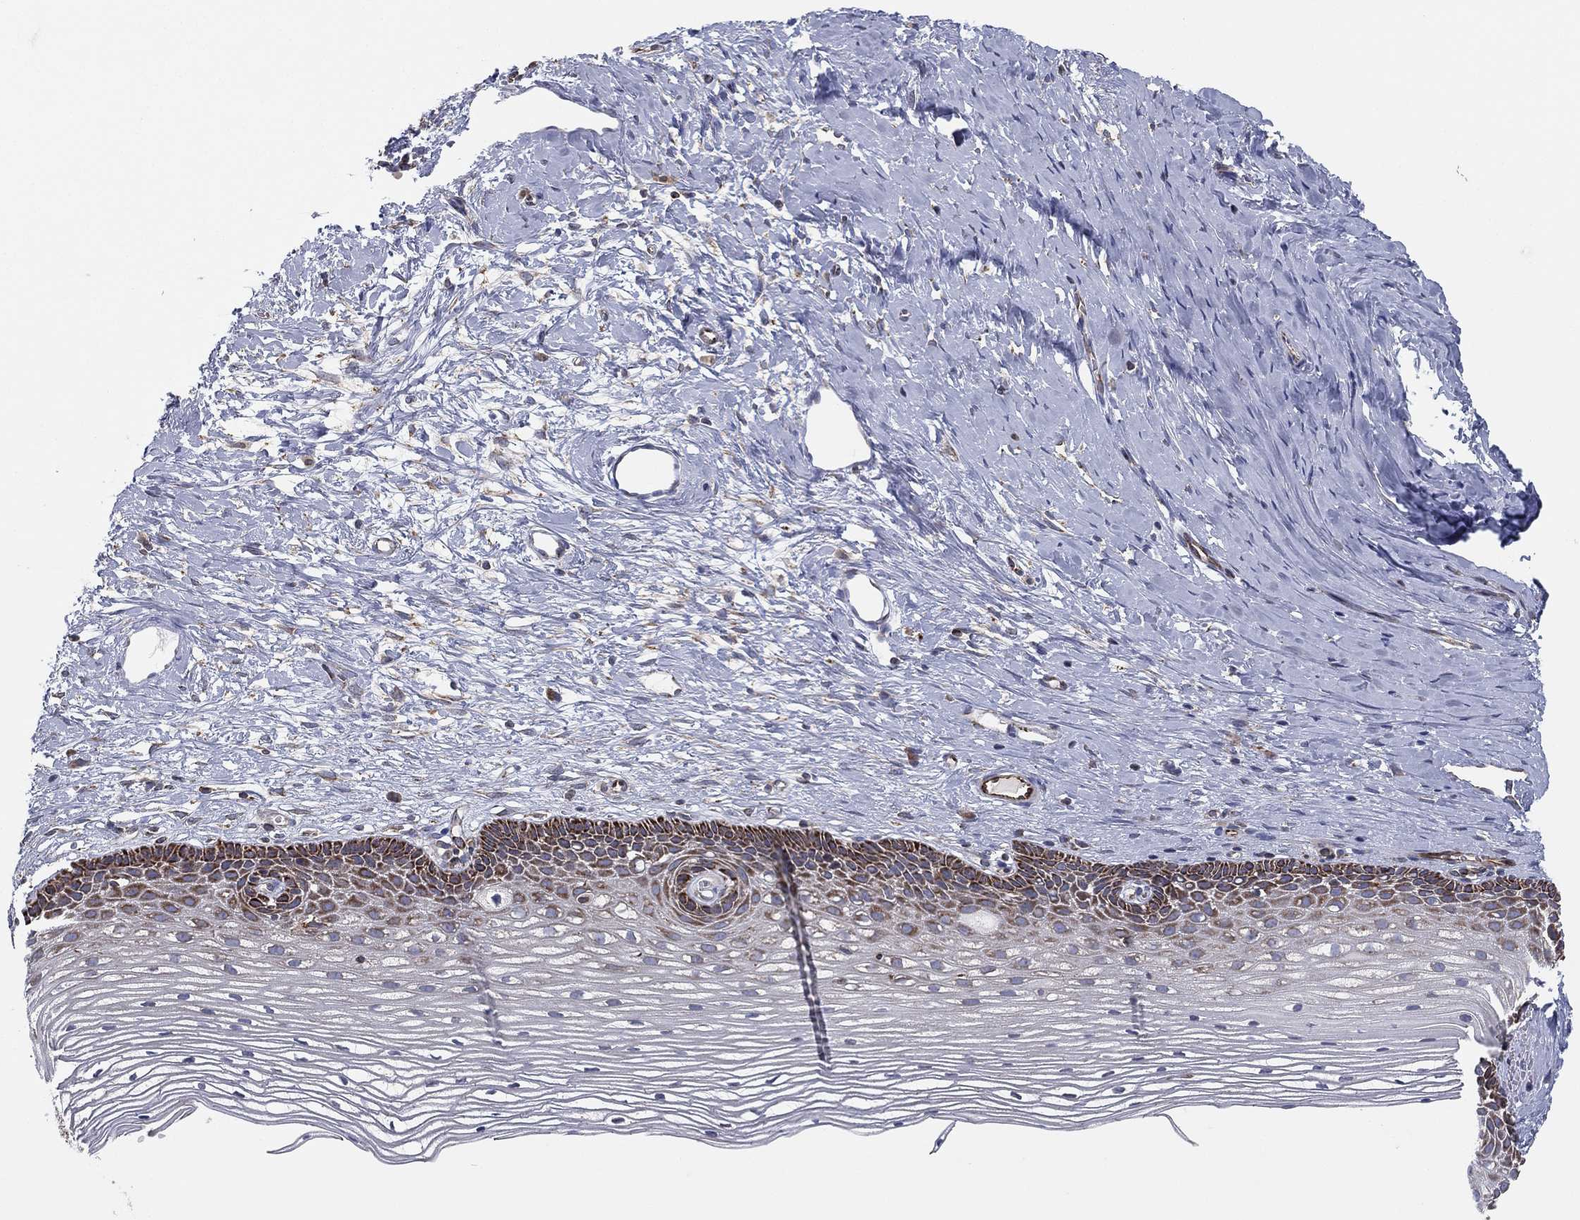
{"staining": {"intensity": "strong", "quantity": "<25%", "location": "cytoplasmic/membranous"}, "tissue": "cervix", "cell_type": "Squamous epithelial cells", "image_type": "normal", "snomed": [{"axis": "morphology", "description": "Normal tissue, NOS"}, {"axis": "topography", "description": "Cervix"}], "caption": "Immunohistochemical staining of unremarkable human cervix exhibits <25% levels of strong cytoplasmic/membranous protein positivity in about <25% of squamous epithelial cells.", "gene": "CYB5B", "patient": {"sex": "female", "age": 40}}